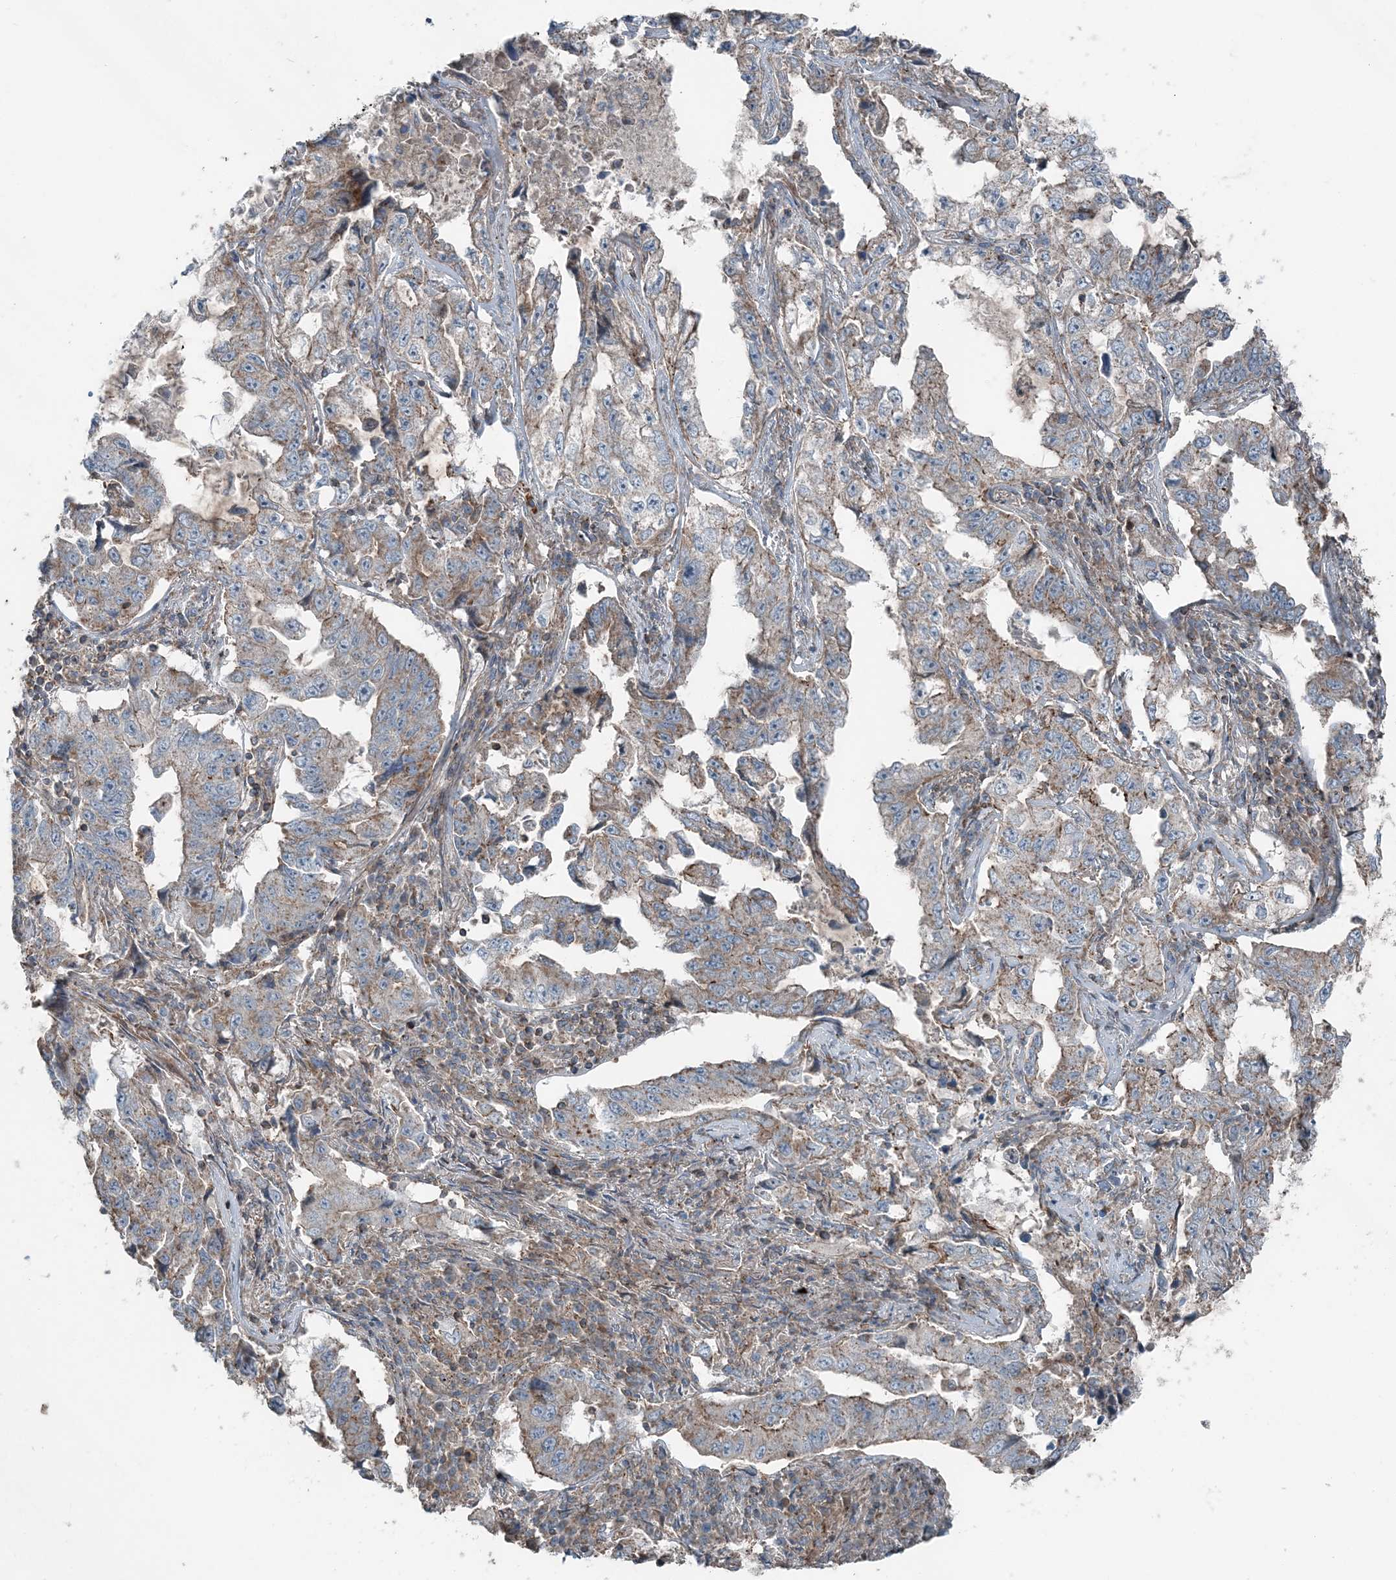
{"staining": {"intensity": "weak", "quantity": "25%-75%", "location": "cytoplasmic/membranous"}, "tissue": "lung cancer", "cell_type": "Tumor cells", "image_type": "cancer", "snomed": [{"axis": "morphology", "description": "Adenocarcinoma, NOS"}, {"axis": "topography", "description": "Lung"}], "caption": "Immunohistochemistry (IHC) of human lung adenocarcinoma reveals low levels of weak cytoplasmic/membranous positivity in approximately 25%-75% of tumor cells.", "gene": "KY", "patient": {"sex": "female", "age": 51}}